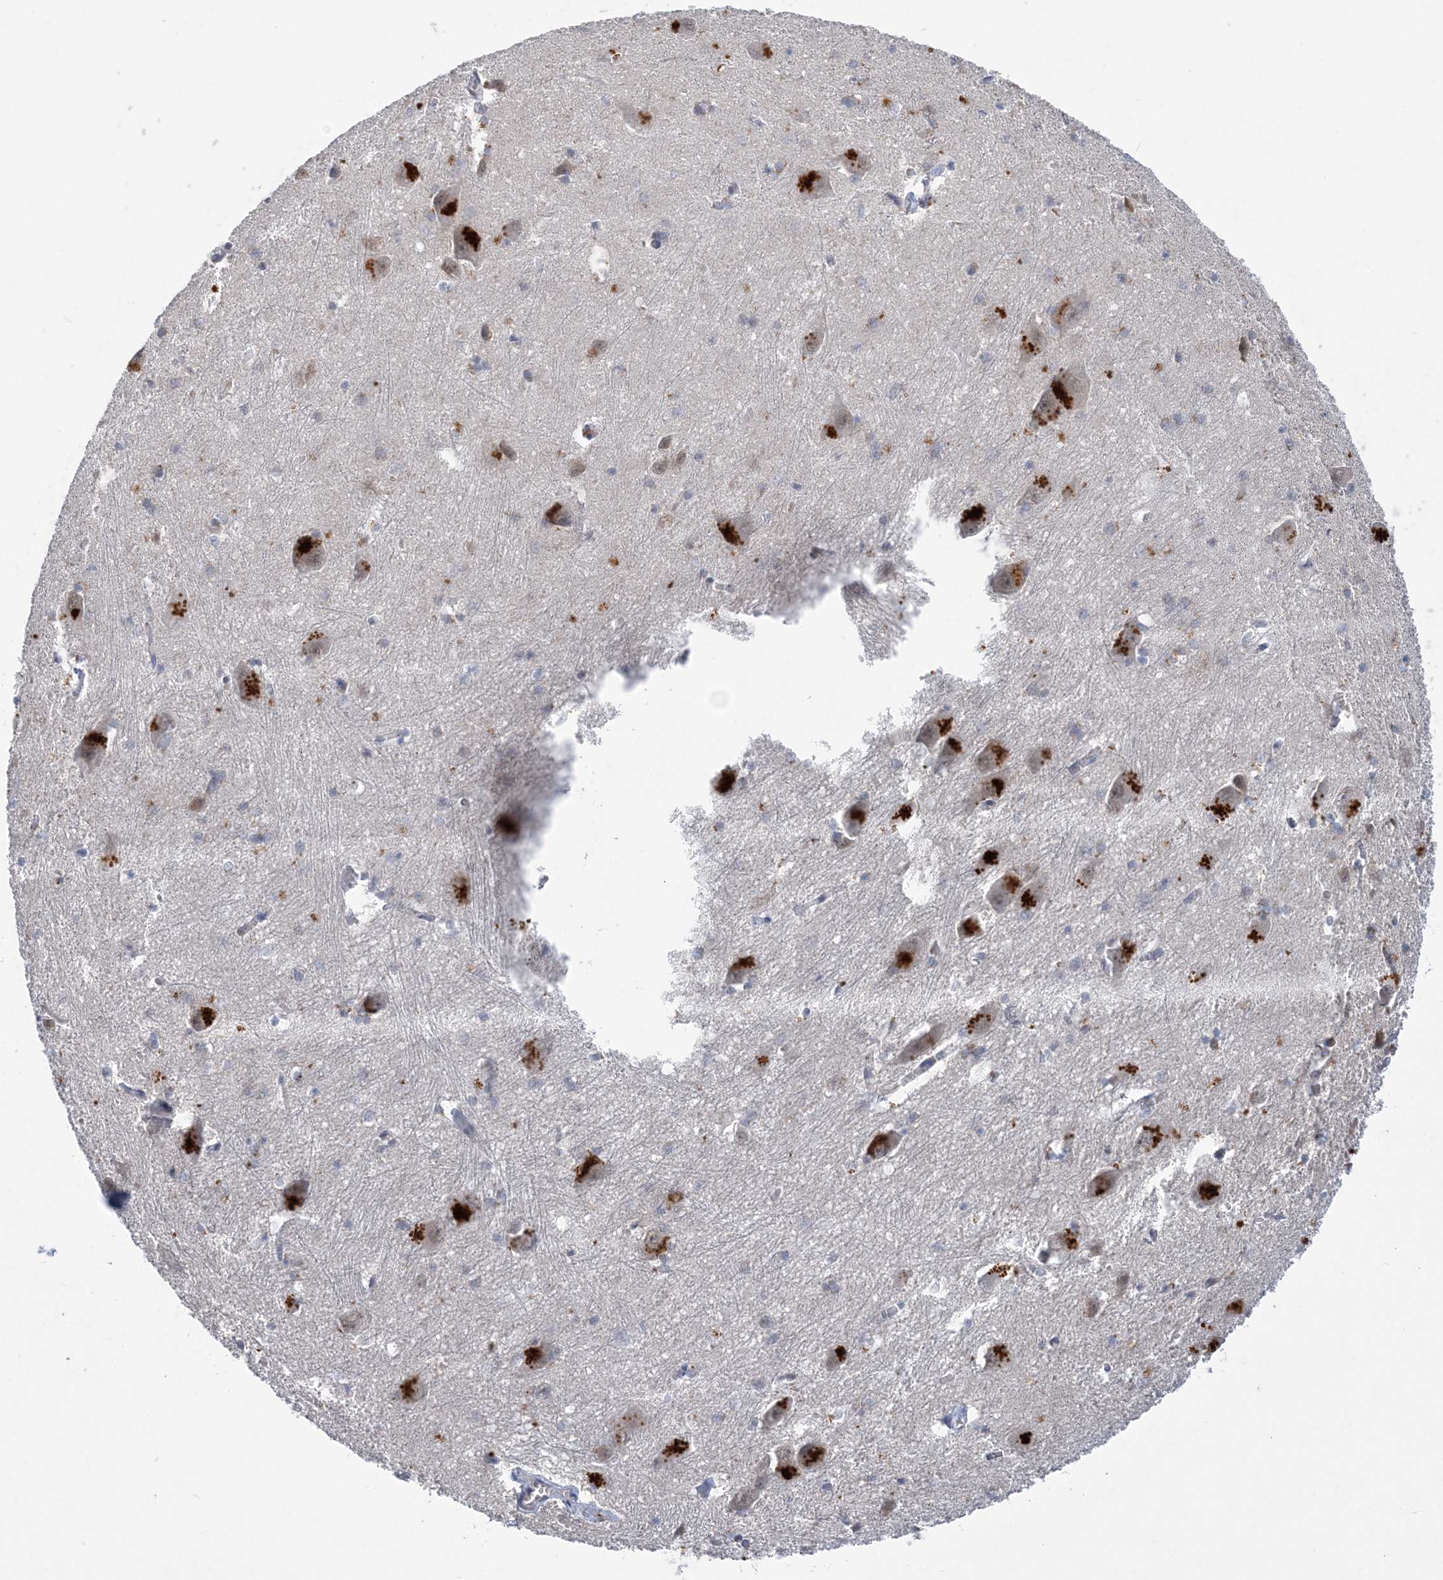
{"staining": {"intensity": "moderate", "quantity": "<25%", "location": "cytoplasmic/membranous,nuclear"}, "tissue": "caudate", "cell_type": "Glial cells", "image_type": "normal", "snomed": [{"axis": "morphology", "description": "Normal tissue, NOS"}, {"axis": "topography", "description": "Lateral ventricle wall"}], "caption": "Immunohistochemical staining of benign human caudate exhibits low levels of moderate cytoplasmic/membranous,nuclear positivity in approximately <25% of glial cells. Nuclei are stained in blue.", "gene": "ZBTB7A", "patient": {"sex": "male", "age": 37}}